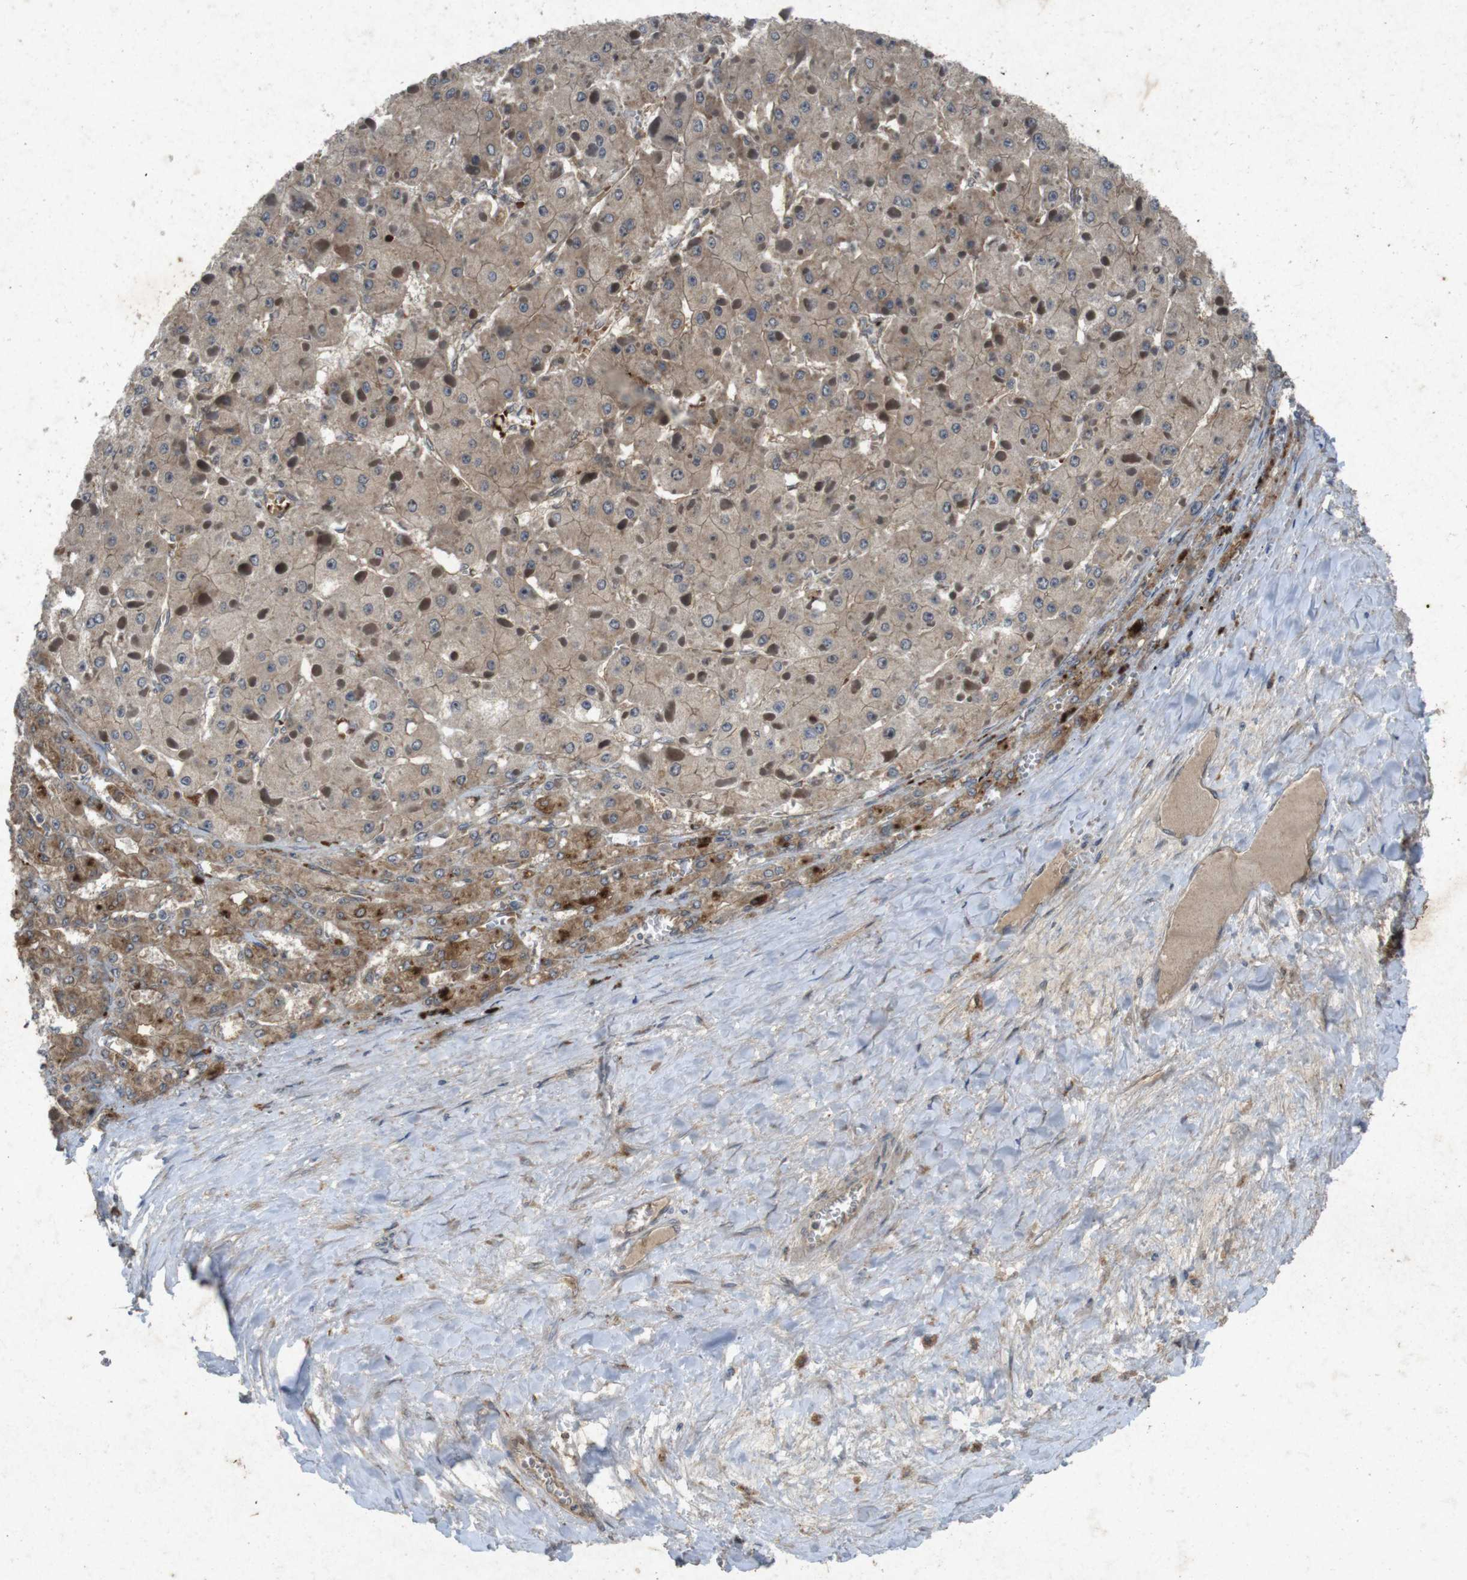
{"staining": {"intensity": "weak", "quantity": ">75%", "location": "cytoplasmic/membranous"}, "tissue": "liver cancer", "cell_type": "Tumor cells", "image_type": "cancer", "snomed": [{"axis": "morphology", "description": "Carcinoma, Hepatocellular, NOS"}, {"axis": "topography", "description": "Liver"}], "caption": "DAB (3,3'-diaminobenzidine) immunohistochemical staining of human hepatocellular carcinoma (liver) reveals weak cytoplasmic/membranous protein expression in approximately >75% of tumor cells.", "gene": "FLCN", "patient": {"sex": "female", "age": 73}}